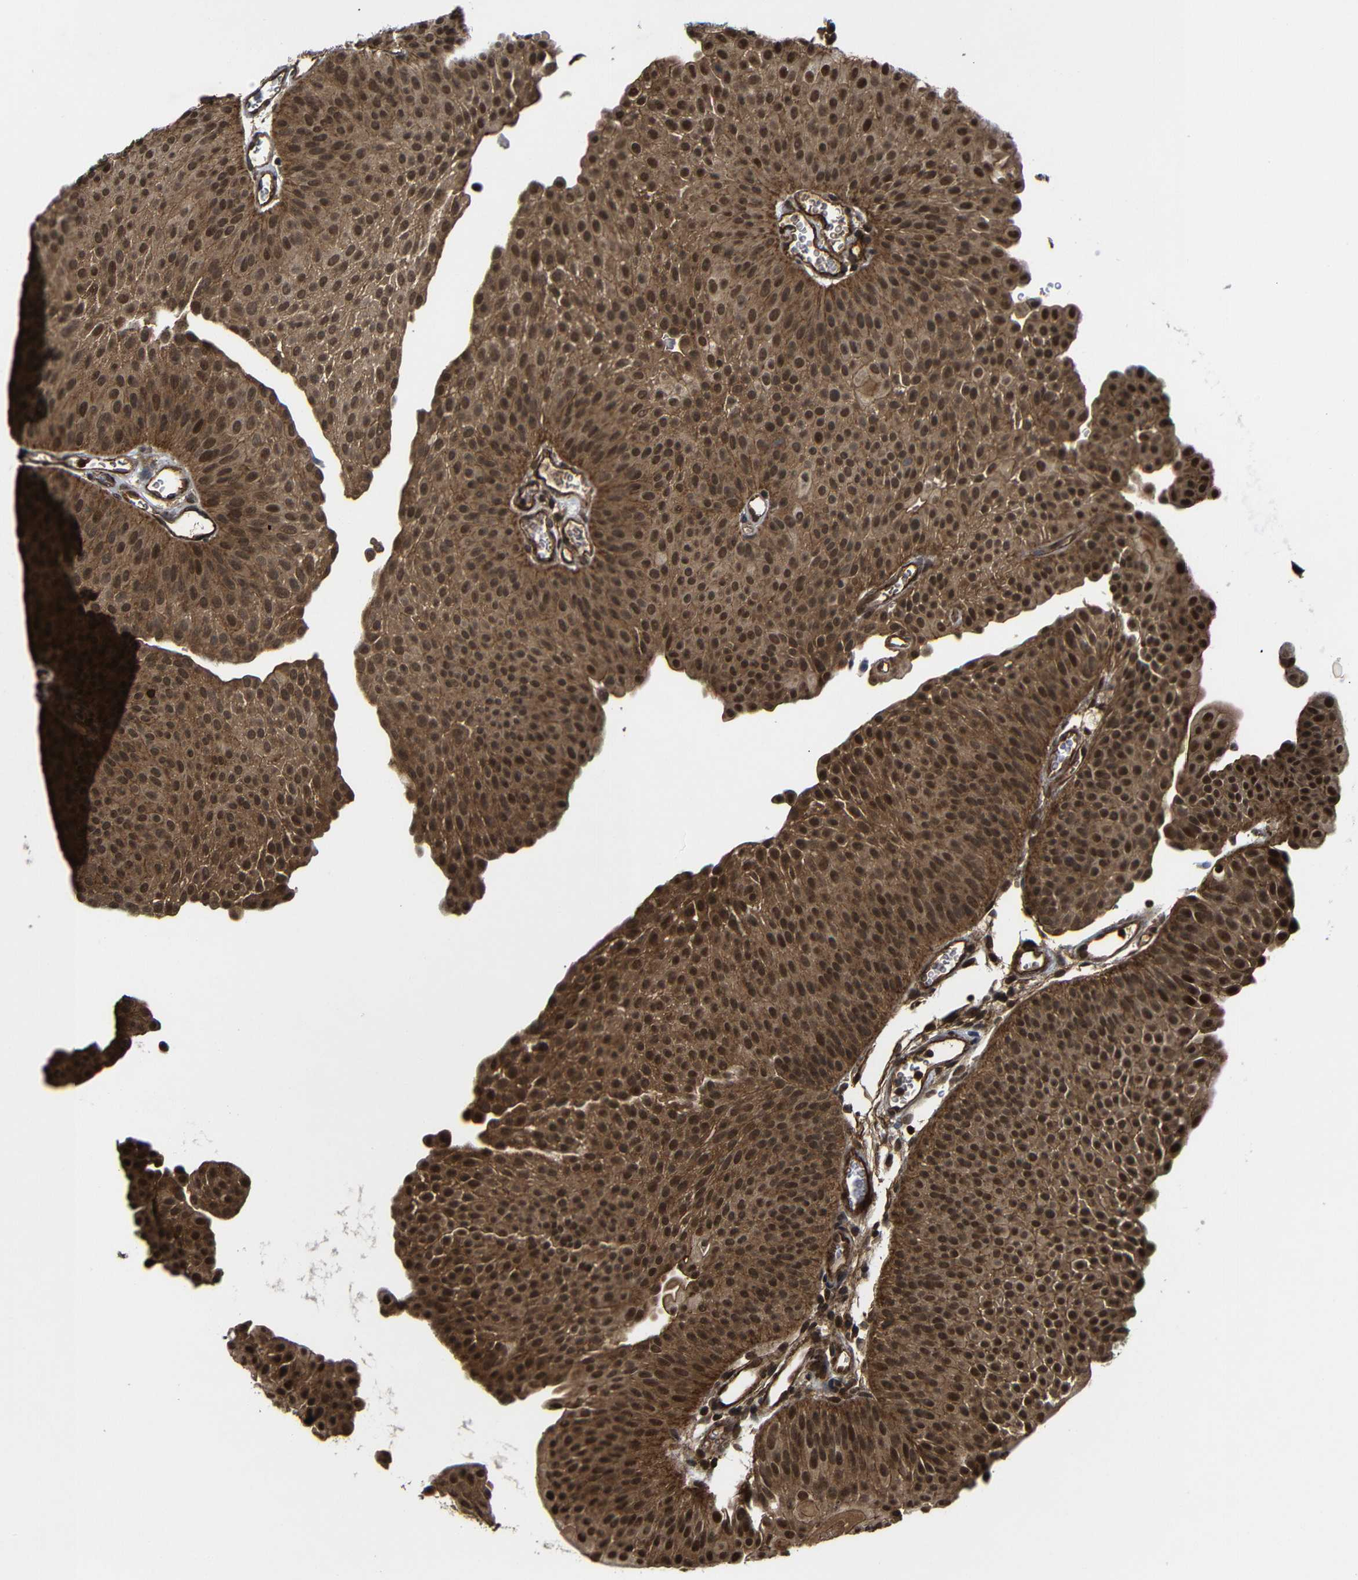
{"staining": {"intensity": "strong", "quantity": ">75%", "location": "cytoplasmic/membranous,nuclear"}, "tissue": "urothelial cancer", "cell_type": "Tumor cells", "image_type": "cancer", "snomed": [{"axis": "morphology", "description": "Urothelial carcinoma, Low grade"}, {"axis": "topography", "description": "Urinary bladder"}], "caption": "Immunohistochemical staining of human urothelial cancer demonstrates strong cytoplasmic/membranous and nuclear protein positivity in about >75% of tumor cells.", "gene": "NANOS1", "patient": {"sex": "female", "age": 60}}